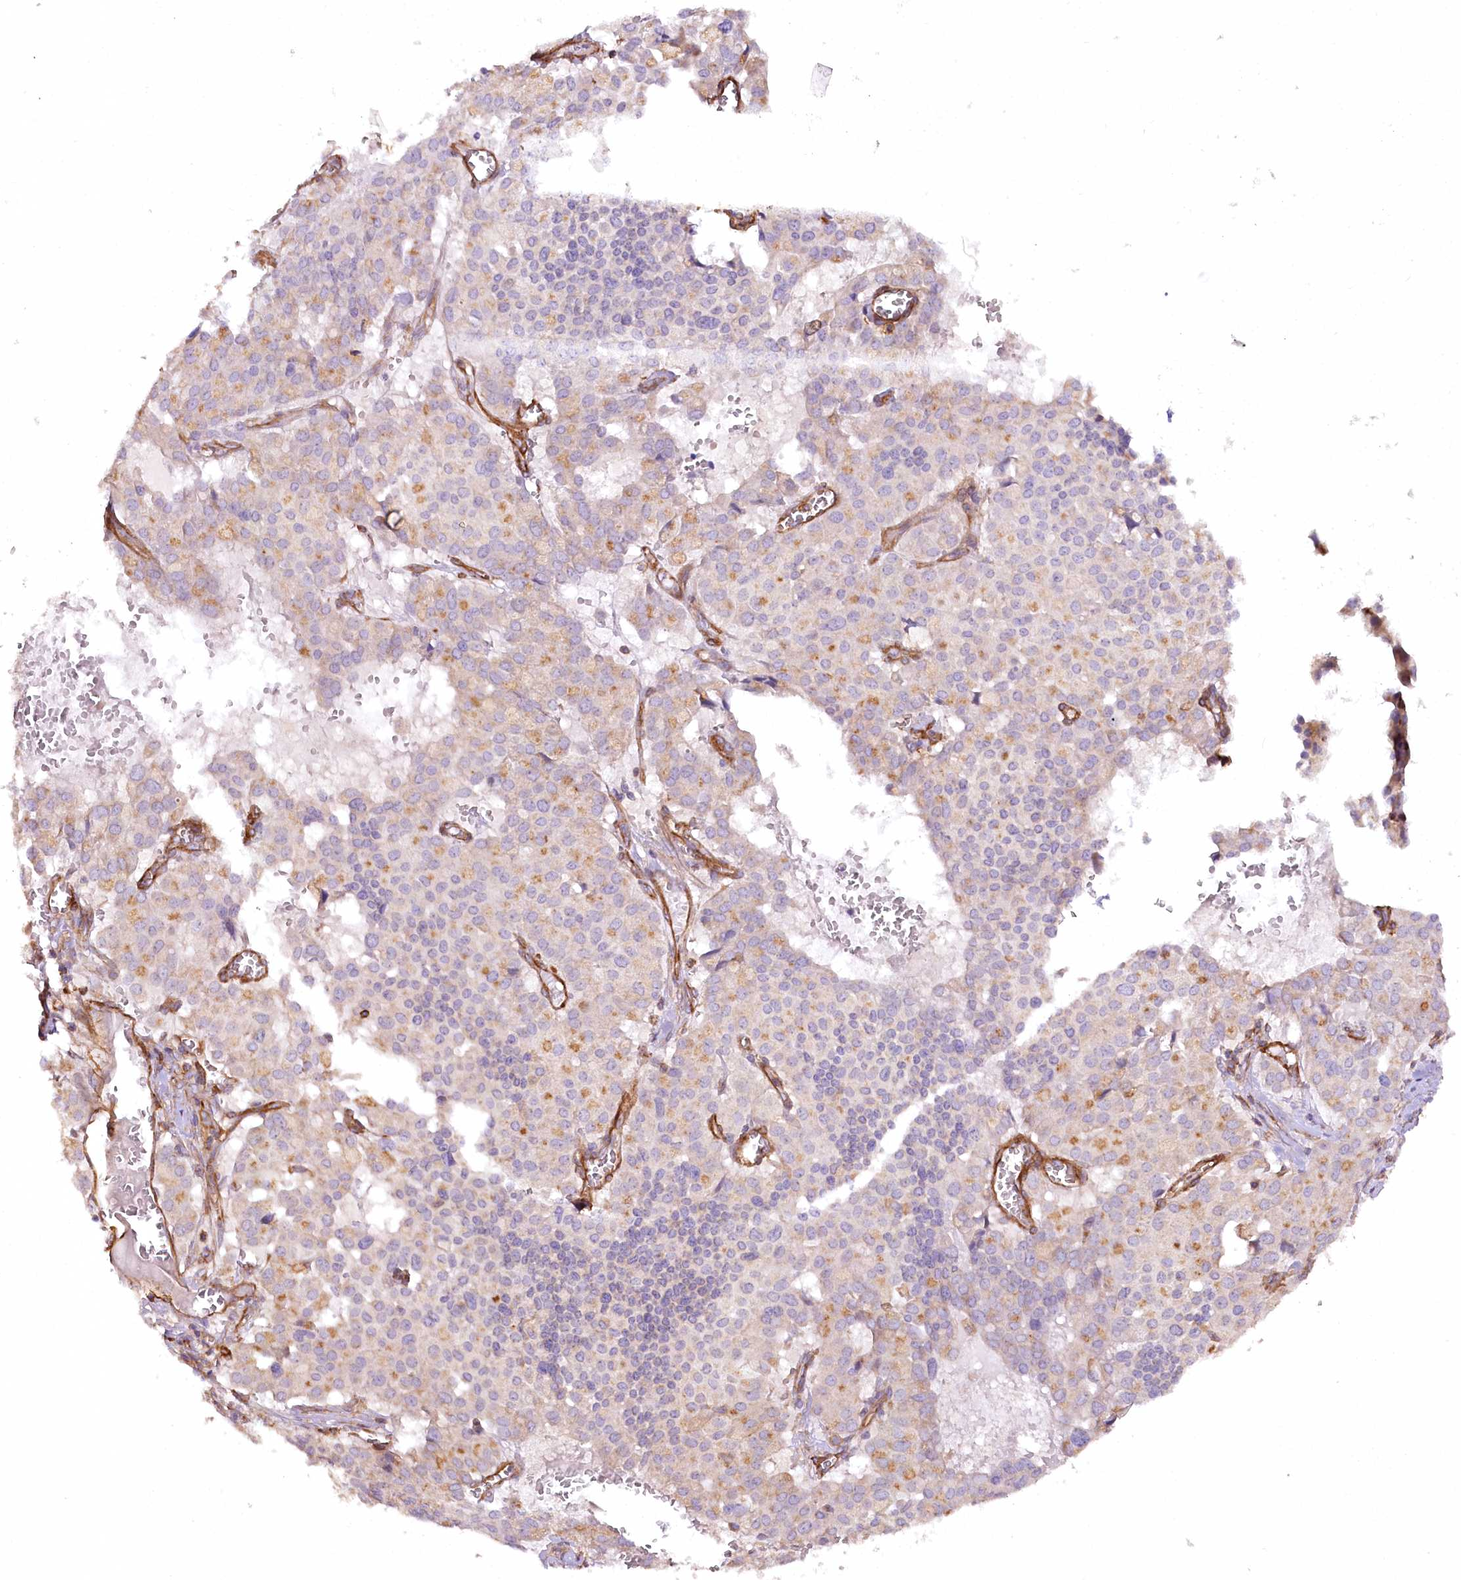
{"staining": {"intensity": "moderate", "quantity": "<25%", "location": "cytoplasmic/membranous"}, "tissue": "pancreatic cancer", "cell_type": "Tumor cells", "image_type": "cancer", "snomed": [{"axis": "morphology", "description": "Adenocarcinoma, NOS"}, {"axis": "topography", "description": "Pancreas"}], "caption": "Immunohistochemistry staining of pancreatic adenocarcinoma, which exhibits low levels of moderate cytoplasmic/membranous positivity in approximately <25% of tumor cells indicating moderate cytoplasmic/membranous protein staining. The staining was performed using DAB (3,3'-diaminobenzidine) (brown) for protein detection and nuclei were counterstained in hematoxylin (blue).", "gene": "SYNPO2", "patient": {"sex": "male", "age": 65}}